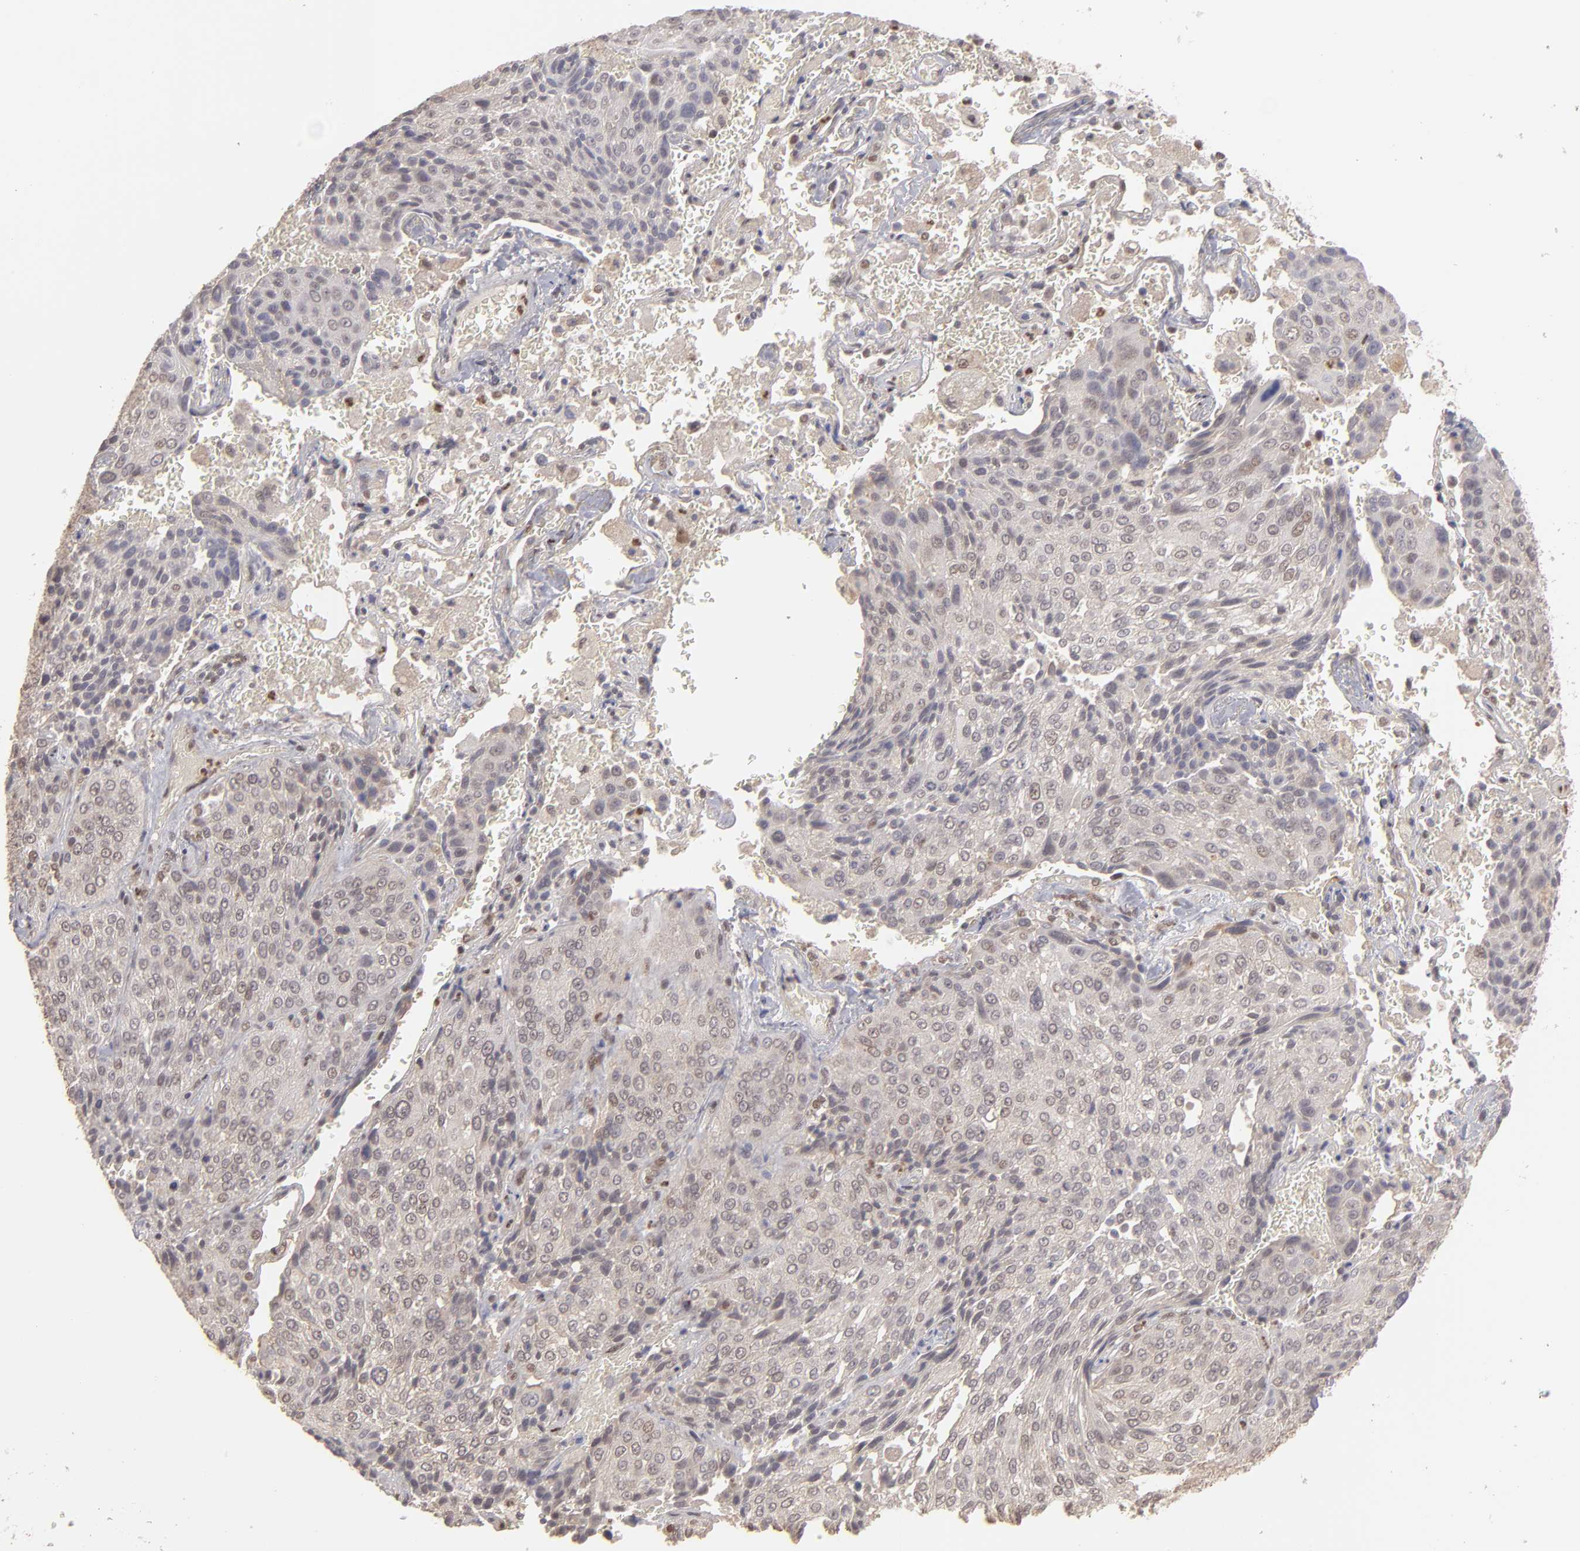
{"staining": {"intensity": "weak", "quantity": ">75%", "location": "cytoplasmic/membranous,nuclear"}, "tissue": "lung cancer", "cell_type": "Tumor cells", "image_type": "cancer", "snomed": [{"axis": "morphology", "description": "Squamous cell carcinoma, NOS"}, {"axis": "topography", "description": "Lung"}], "caption": "Human lung squamous cell carcinoma stained for a protein (brown) demonstrates weak cytoplasmic/membranous and nuclear positive expression in approximately >75% of tumor cells.", "gene": "NFE2", "patient": {"sex": "male", "age": 54}}